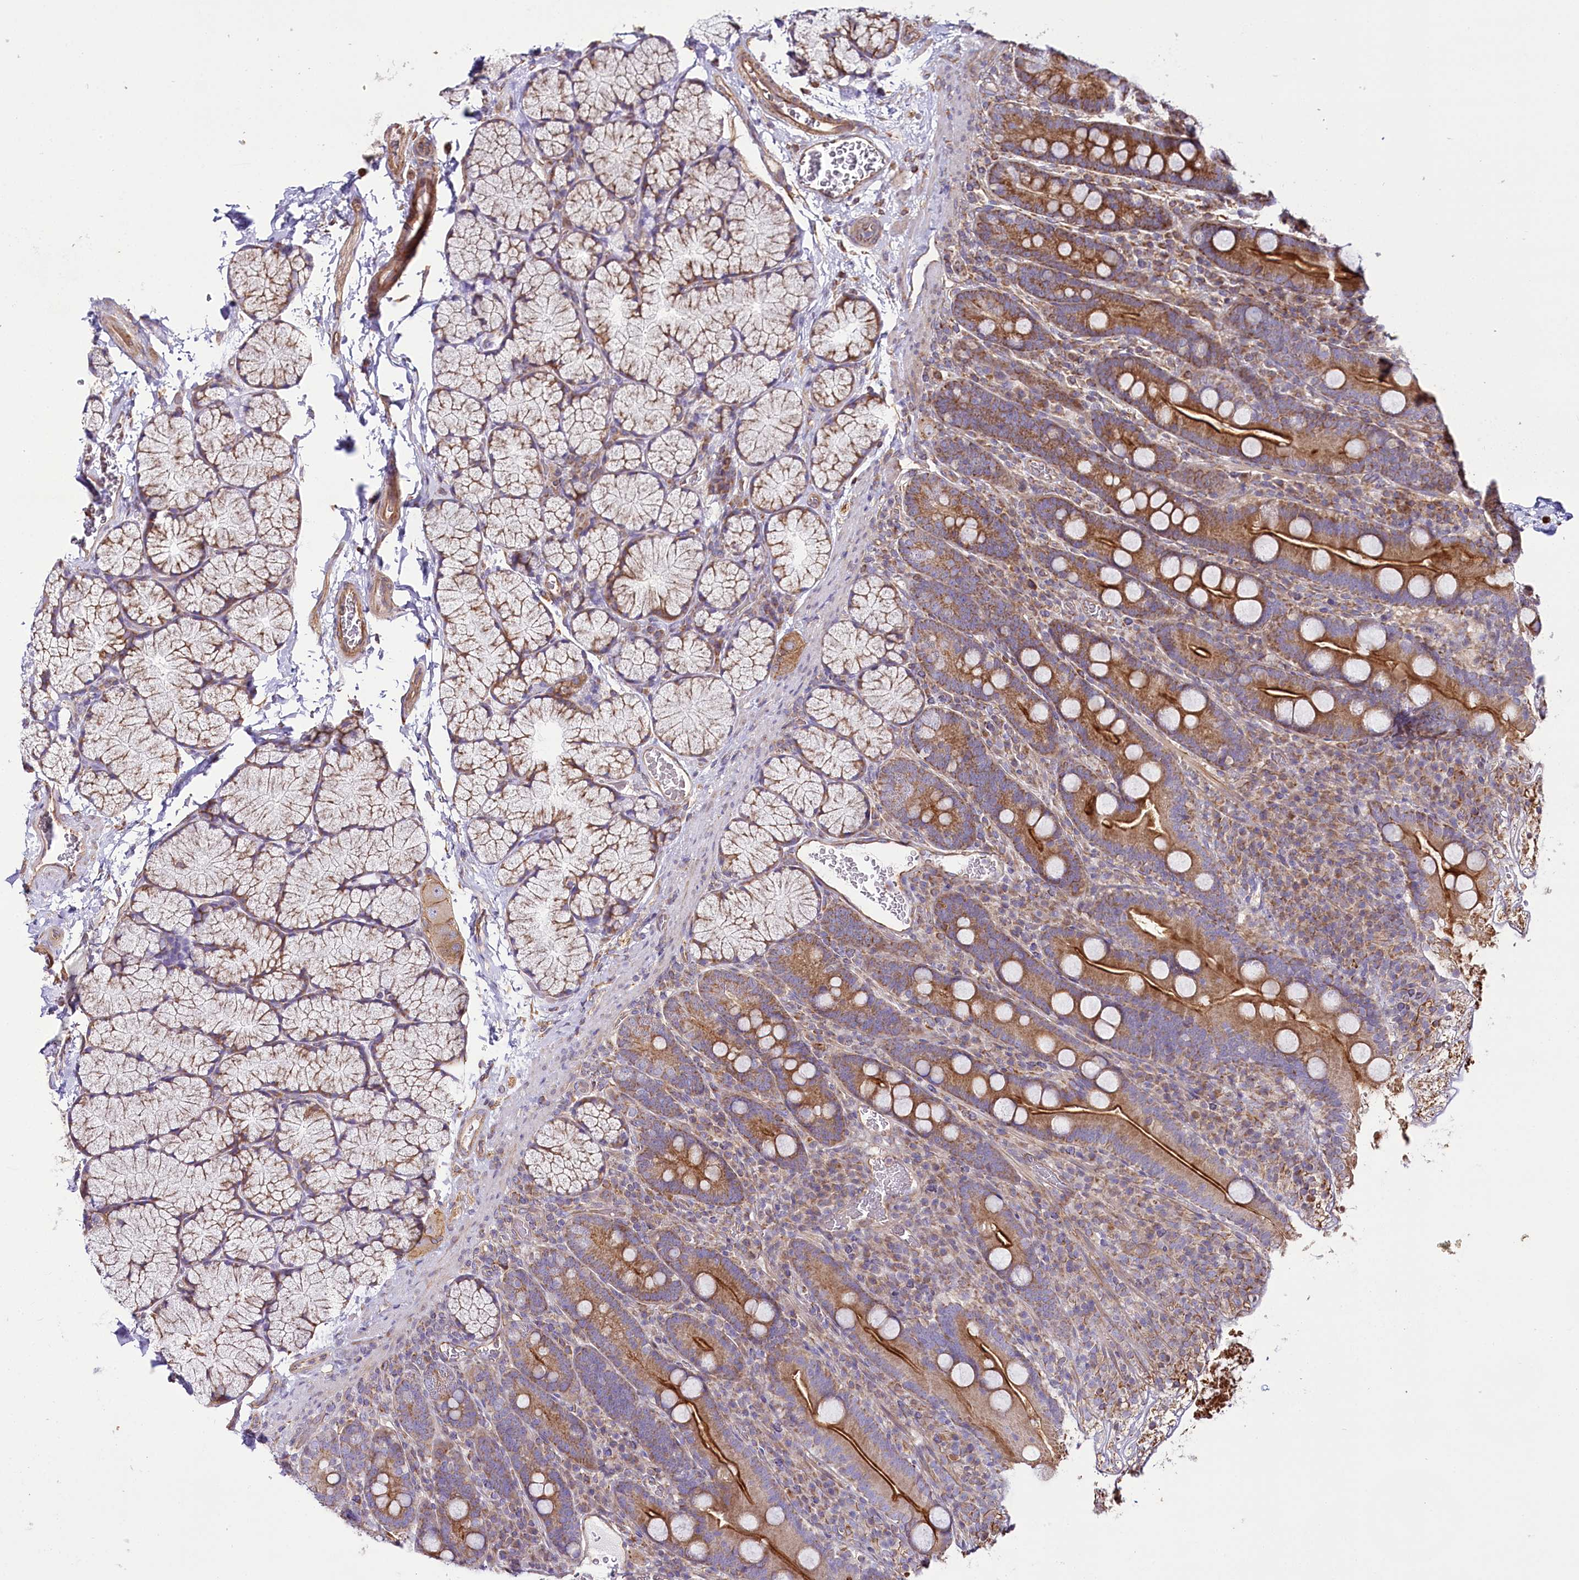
{"staining": {"intensity": "strong", "quantity": "25%-75%", "location": "cytoplasmic/membranous"}, "tissue": "duodenum", "cell_type": "Glandular cells", "image_type": "normal", "snomed": [{"axis": "morphology", "description": "Normal tissue, NOS"}, {"axis": "topography", "description": "Duodenum"}], "caption": "IHC of benign human duodenum displays high levels of strong cytoplasmic/membranous staining in approximately 25%-75% of glandular cells. The staining was performed using DAB (3,3'-diaminobenzidine), with brown indicating positive protein expression. Nuclei are stained blue with hematoxylin.", "gene": "THUMPD3", "patient": {"sex": "male", "age": 35}}